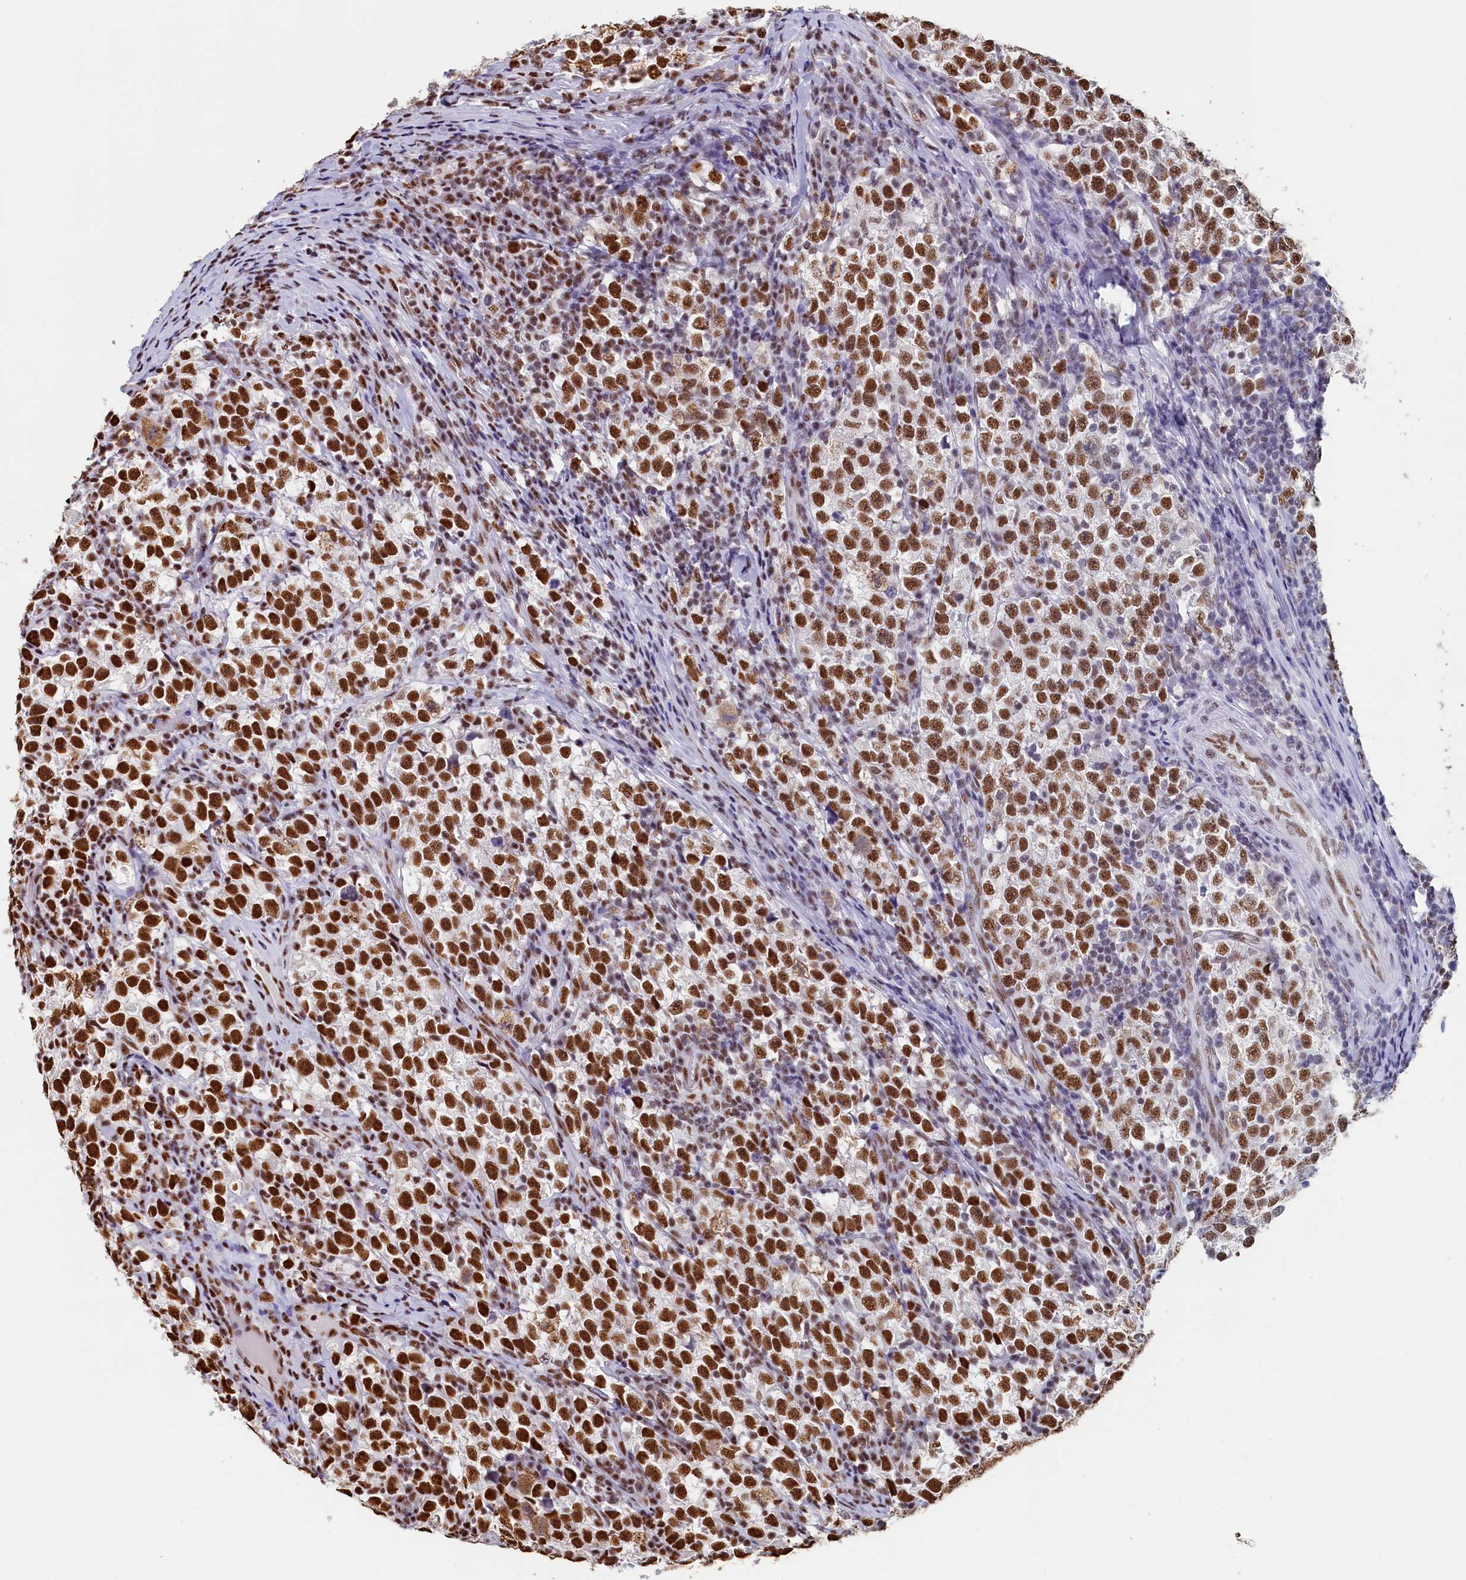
{"staining": {"intensity": "strong", "quantity": "25%-75%", "location": "nuclear"}, "tissue": "testis cancer", "cell_type": "Tumor cells", "image_type": "cancer", "snomed": [{"axis": "morphology", "description": "Normal tissue, NOS"}, {"axis": "morphology", "description": "Seminoma, NOS"}, {"axis": "topography", "description": "Testis"}], "caption": "The photomicrograph displays a brown stain indicating the presence of a protein in the nuclear of tumor cells in testis cancer. Nuclei are stained in blue.", "gene": "MOSPD3", "patient": {"sex": "male", "age": 43}}